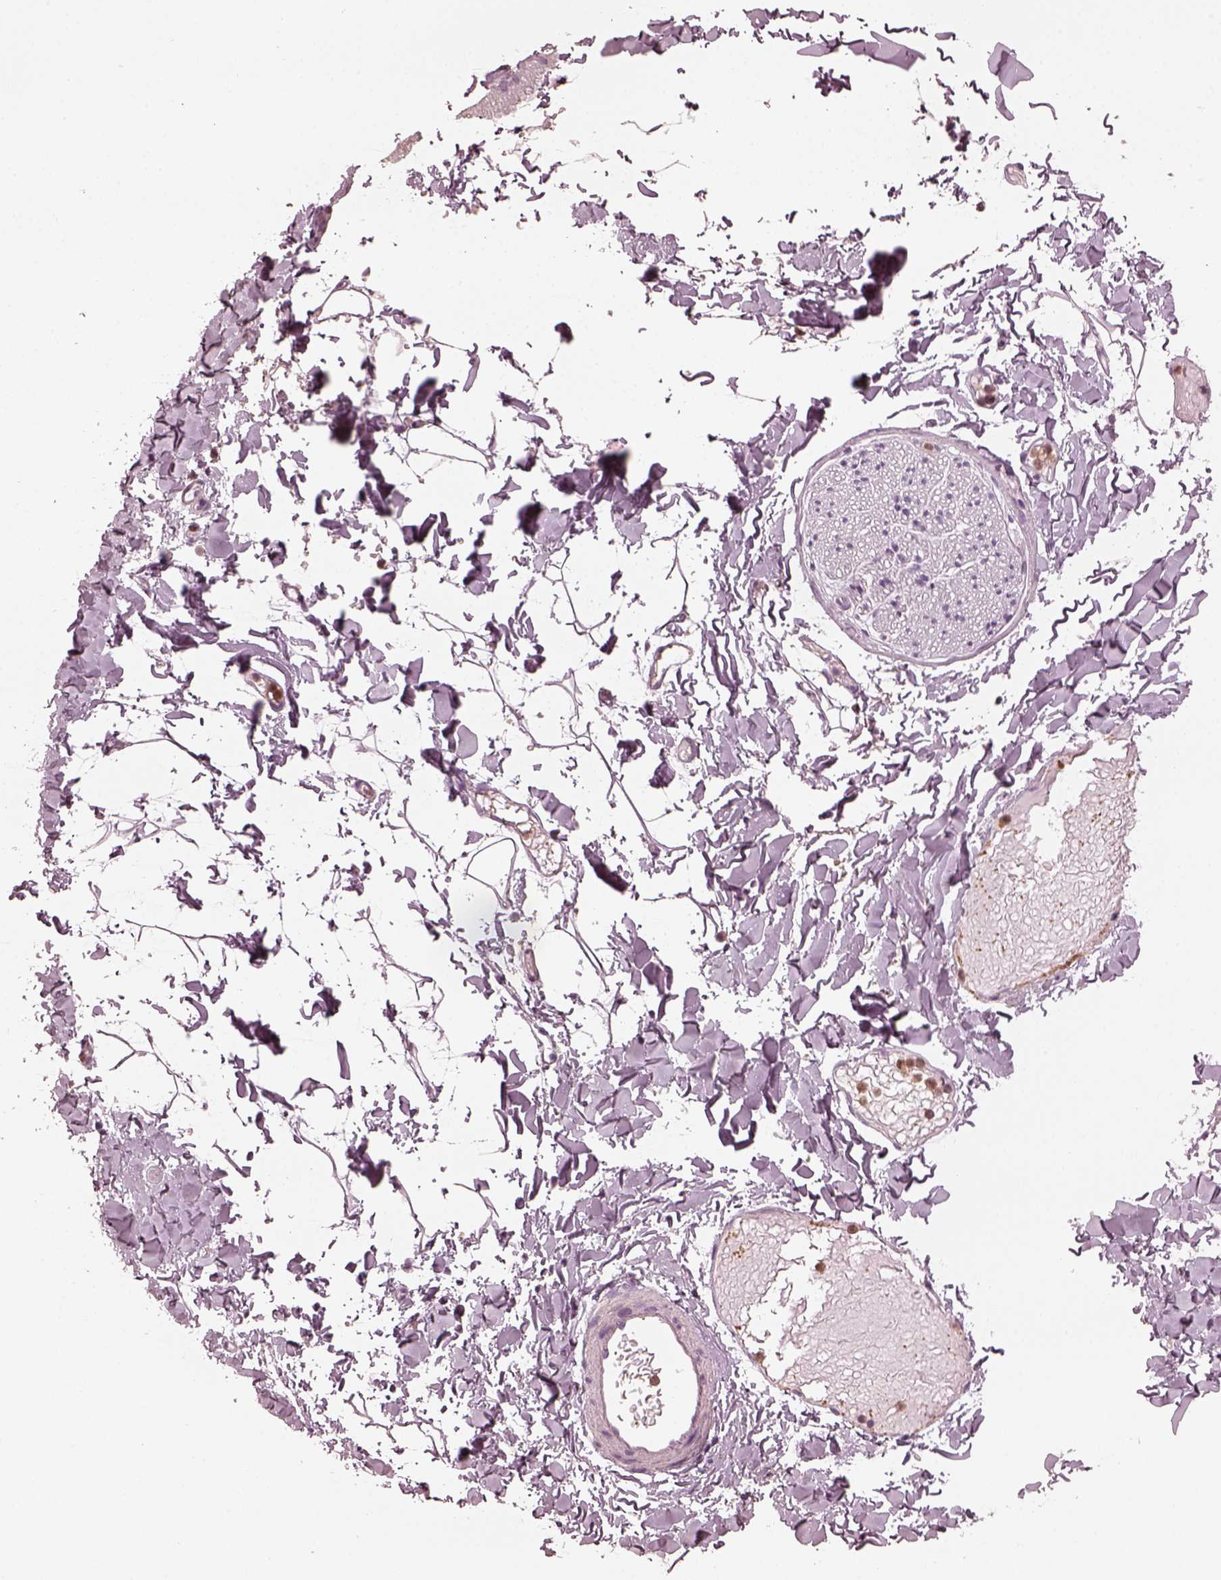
{"staining": {"intensity": "negative", "quantity": "none", "location": "none"}, "tissue": "adipose tissue", "cell_type": "Adipocytes", "image_type": "normal", "snomed": [{"axis": "morphology", "description": "Normal tissue, NOS"}, {"axis": "topography", "description": "Gallbladder"}, {"axis": "topography", "description": "Peripheral nerve tissue"}], "caption": "IHC histopathology image of unremarkable human adipose tissue stained for a protein (brown), which shows no positivity in adipocytes. Nuclei are stained in blue.", "gene": "PSTPIP2", "patient": {"sex": "female", "age": 45}}